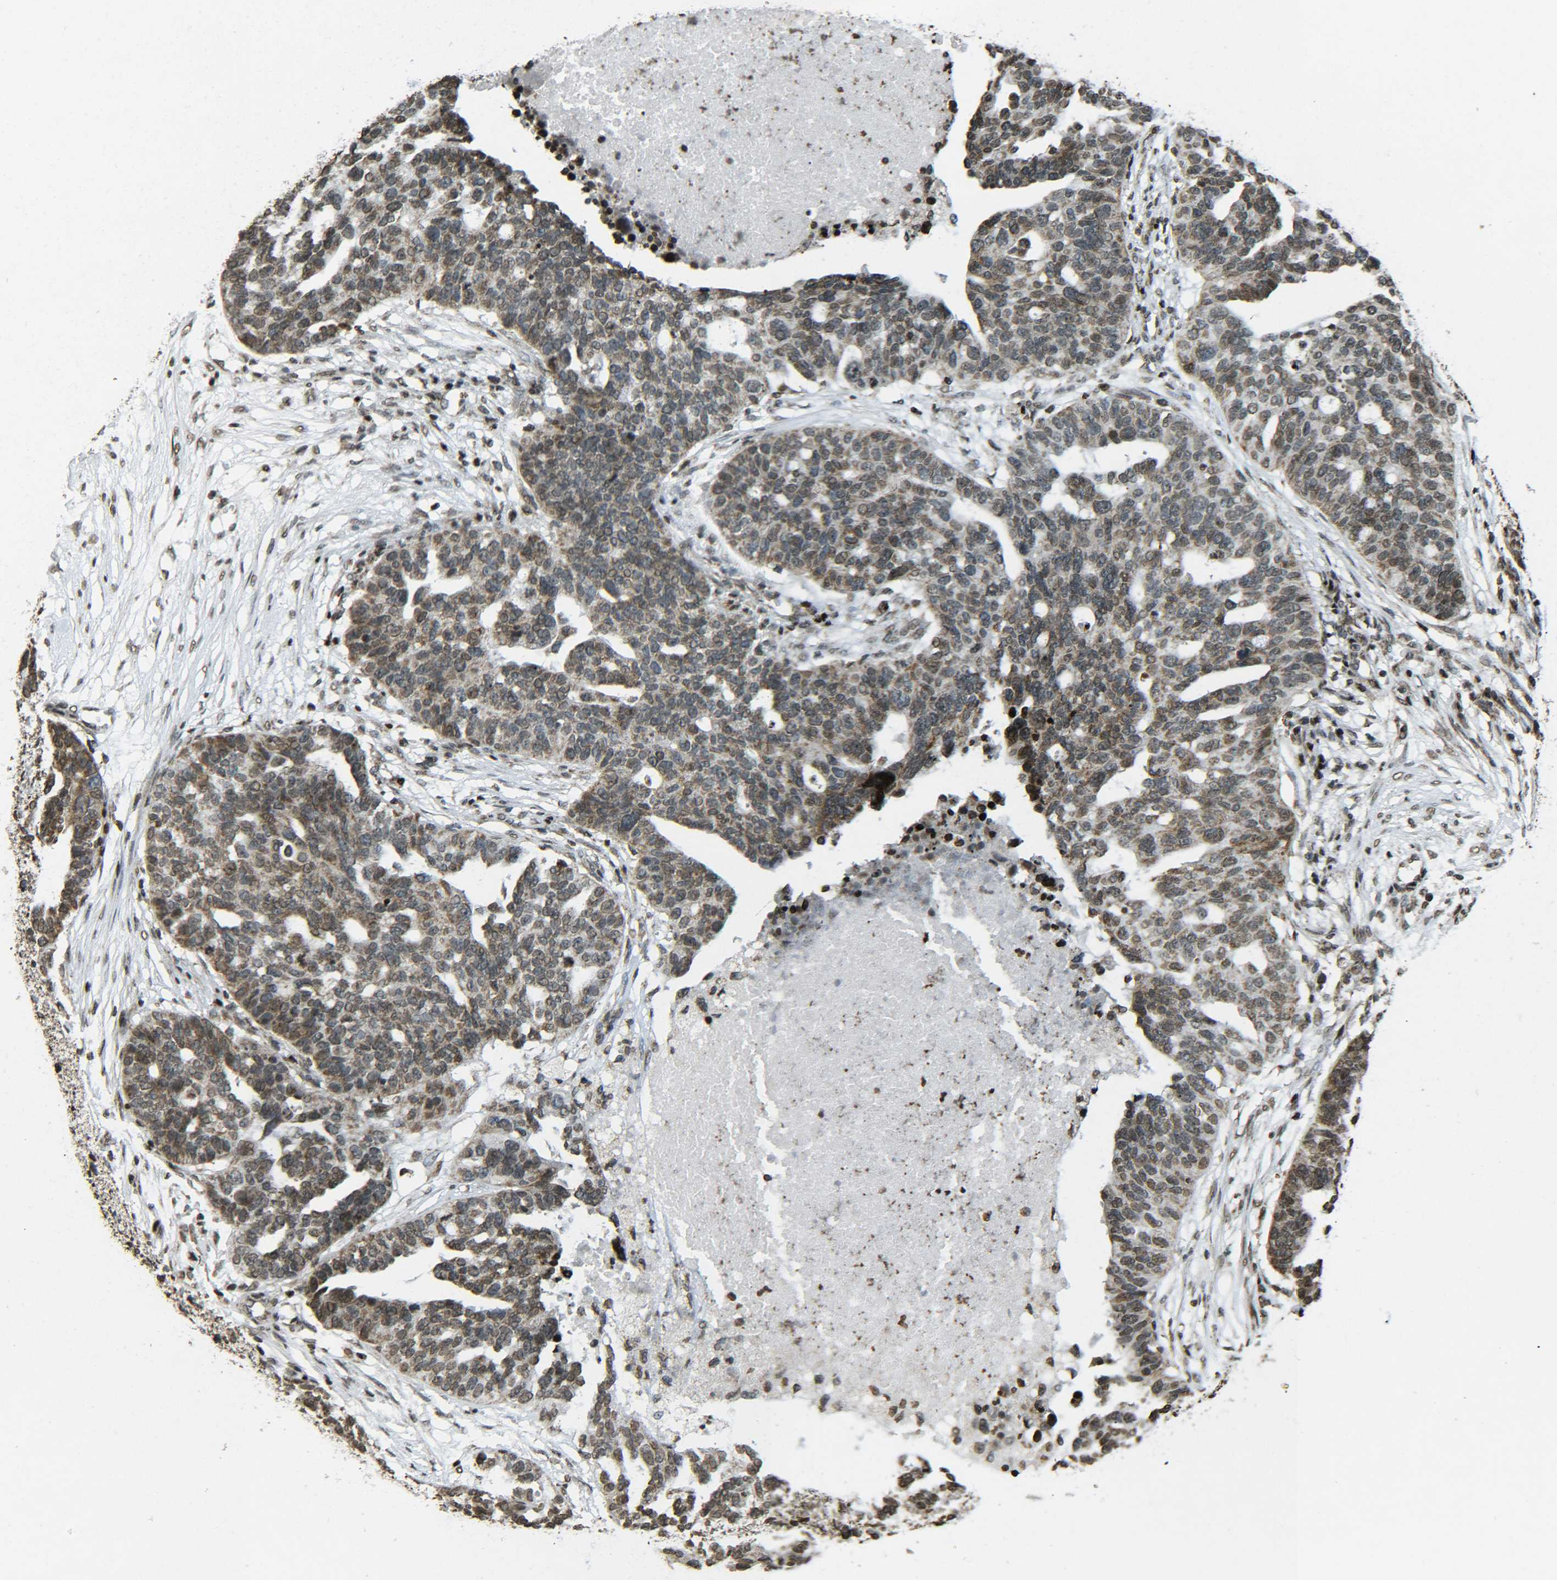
{"staining": {"intensity": "moderate", "quantity": ">75%", "location": "cytoplasmic/membranous,nuclear"}, "tissue": "ovarian cancer", "cell_type": "Tumor cells", "image_type": "cancer", "snomed": [{"axis": "morphology", "description": "Cystadenocarcinoma, serous, NOS"}, {"axis": "topography", "description": "Ovary"}], "caption": "Immunohistochemical staining of human ovarian serous cystadenocarcinoma shows medium levels of moderate cytoplasmic/membranous and nuclear protein positivity in about >75% of tumor cells. The staining is performed using DAB brown chromogen to label protein expression. The nuclei are counter-stained blue using hematoxylin.", "gene": "NEUROG2", "patient": {"sex": "female", "age": 59}}